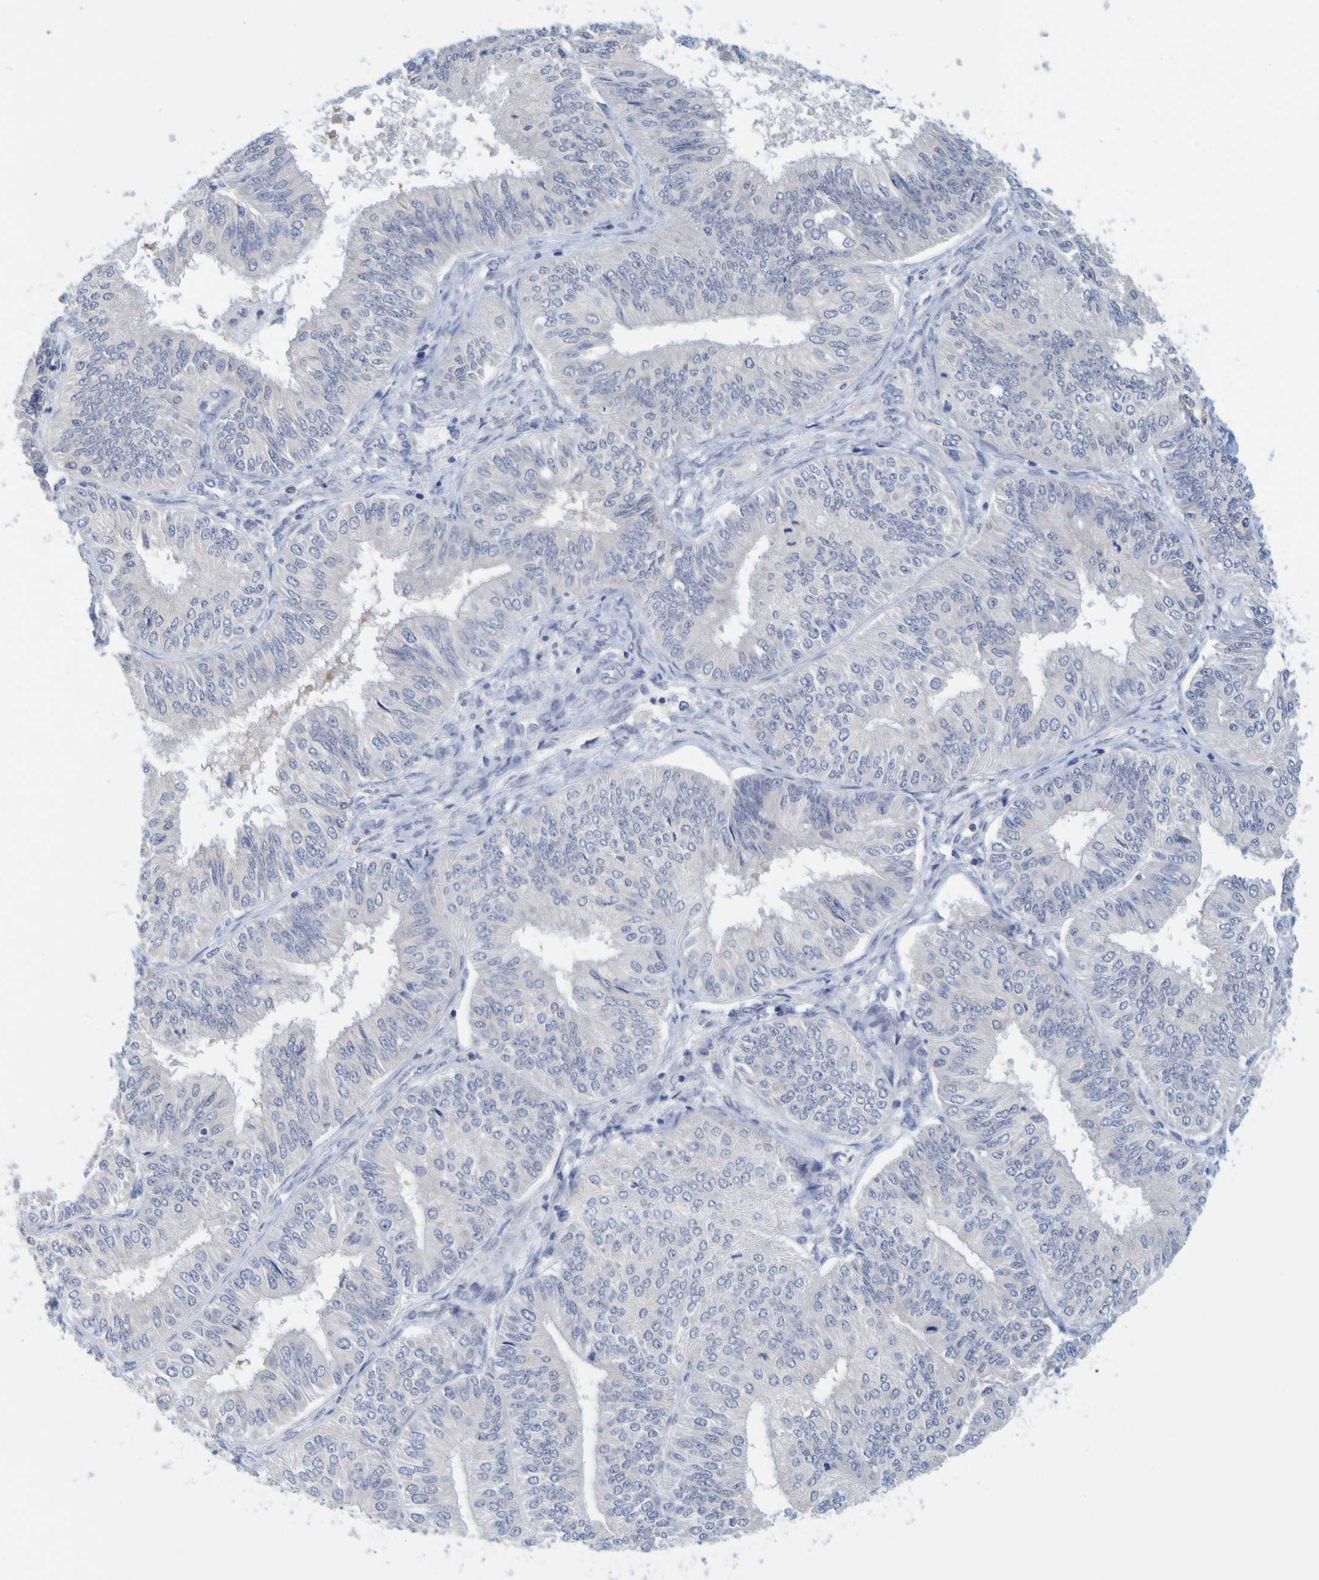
{"staining": {"intensity": "negative", "quantity": "none", "location": "none"}, "tissue": "endometrial cancer", "cell_type": "Tumor cells", "image_type": "cancer", "snomed": [{"axis": "morphology", "description": "Adenocarcinoma, NOS"}, {"axis": "topography", "description": "Endometrium"}], "caption": "Tumor cells show no significant staining in adenocarcinoma (endometrial).", "gene": "ENDOU", "patient": {"sex": "female", "age": 58}}